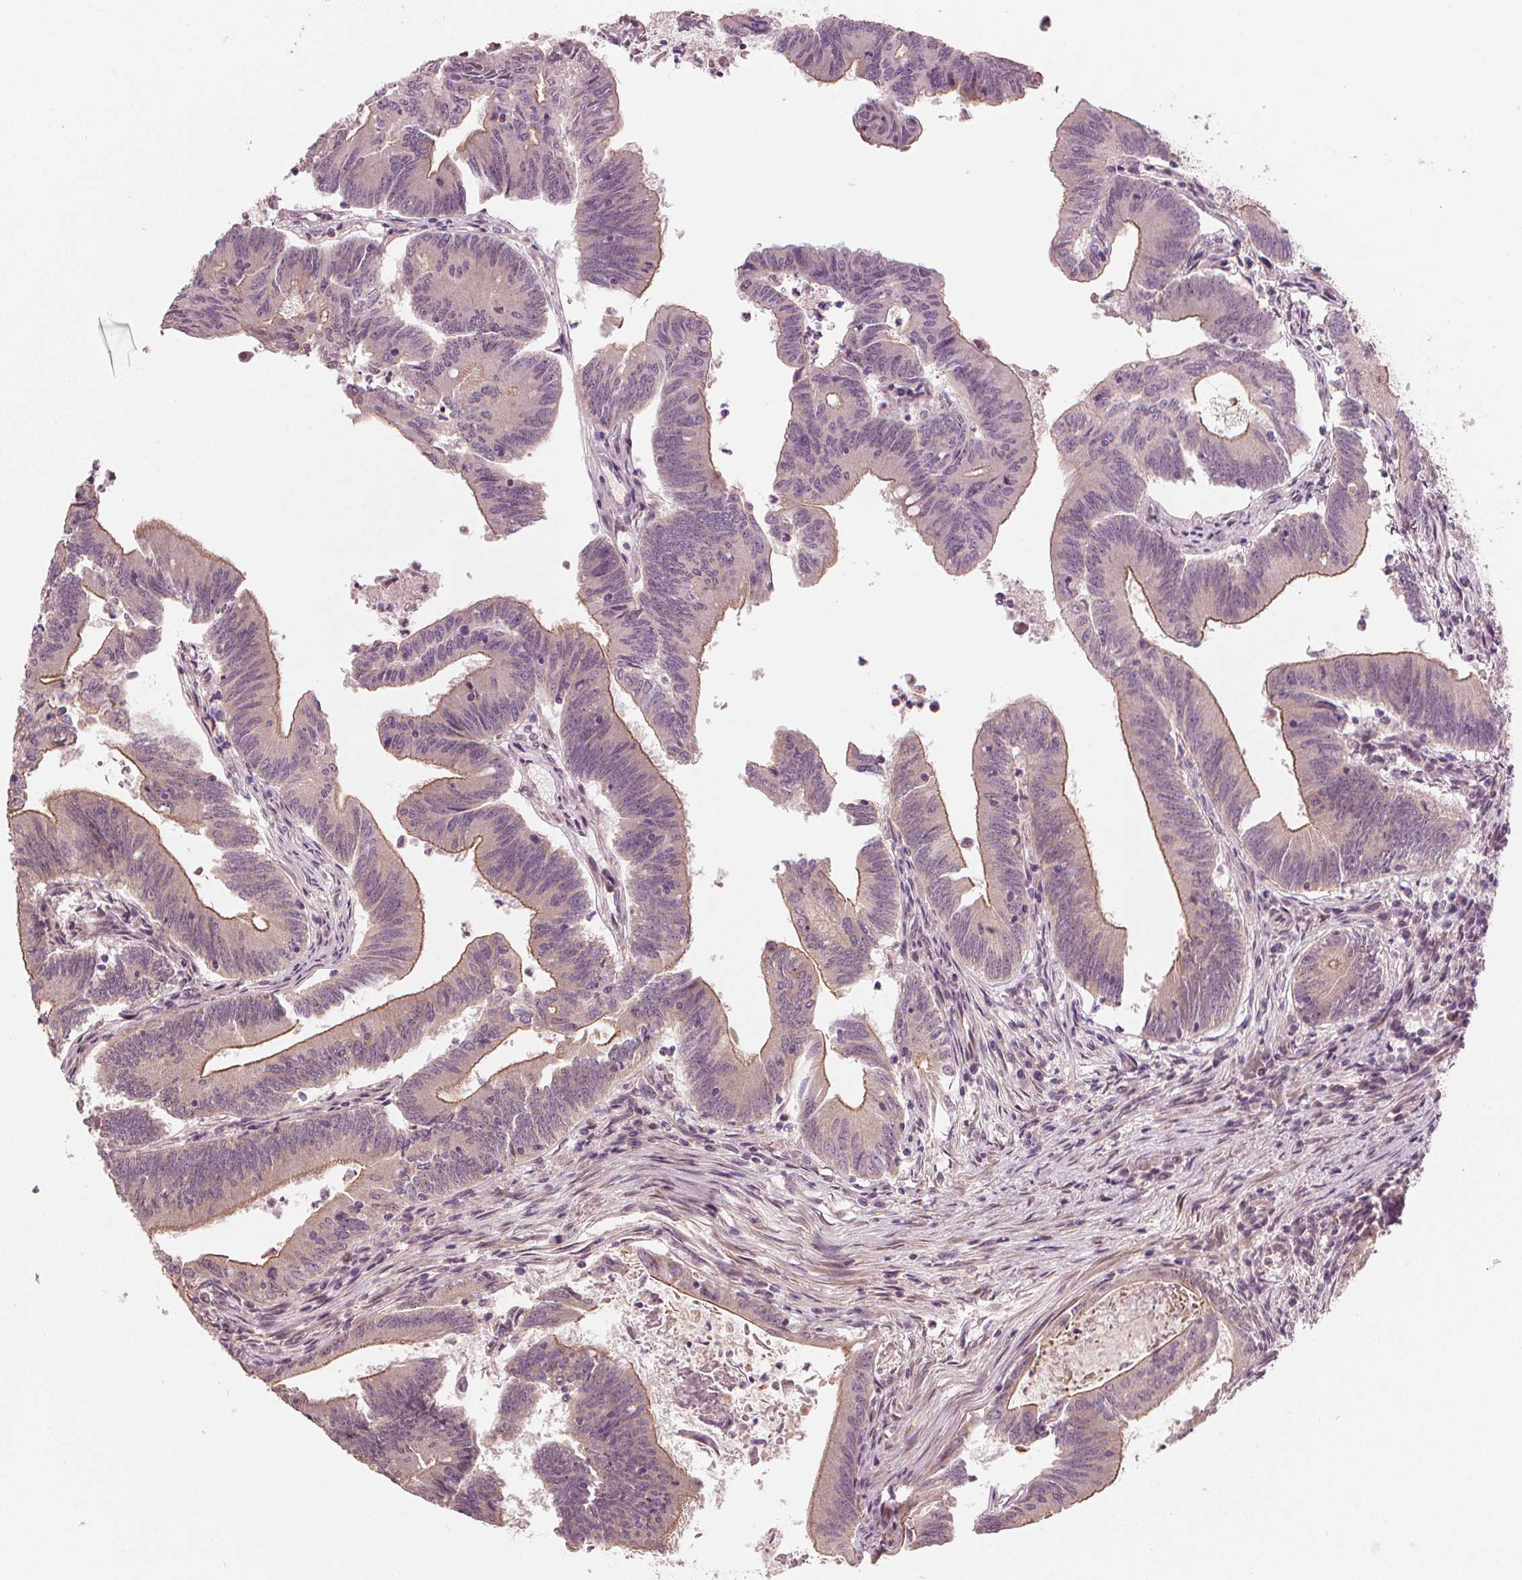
{"staining": {"intensity": "moderate", "quantity": "<25%", "location": "cytoplasmic/membranous"}, "tissue": "colorectal cancer", "cell_type": "Tumor cells", "image_type": "cancer", "snomed": [{"axis": "morphology", "description": "Adenocarcinoma, NOS"}, {"axis": "topography", "description": "Colon"}], "caption": "A high-resolution image shows immunohistochemistry staining of adenocarcinoma (colorectal), which shows moderate cytoplasmic/membranous staining in about <25% of tumor cells.", "gene": "CLBA1", "patient": {"sex": "female", "age": 70}}